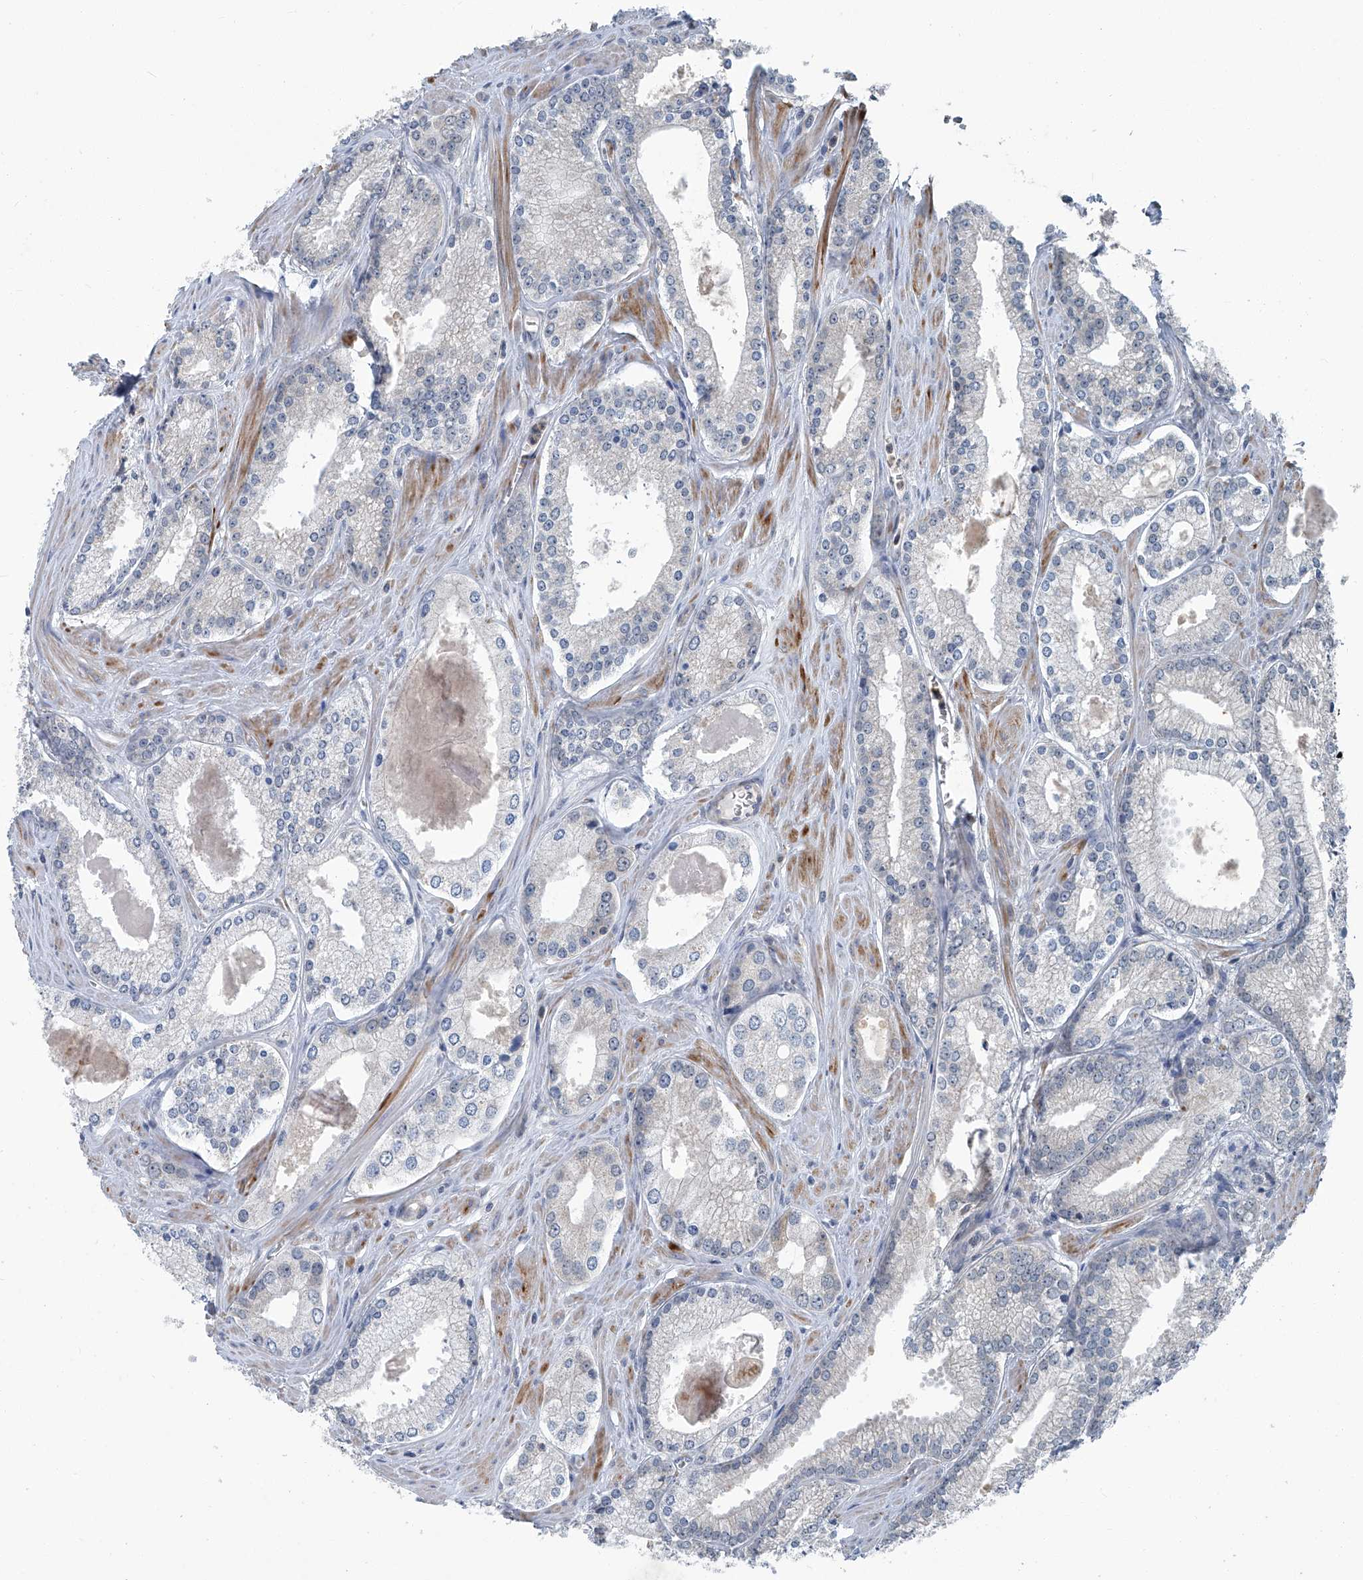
{"staining": {"intensity": "negative", "quantity": "none", "location": "none"}, "tissue": "prostate cancer", "cell_type": "Tumor cells", "image_type": "cancer", "snomed": [{"axis": "morphology", "description": "Adenocarcinoma, Low grade"}, {"axis": "topography", "description": "Prostate"}], "caption": "Immunohistochemistry (IHC) image of human prostate adenocarcinoma (low-grade) stained for a protein (brown), which demonstrates no expression in tumor cells. (Brightfield microscopy of DAB IHC at high magnification).", "gene": "AKNAD1", "patient": {"sex": "male", "age": 54}}